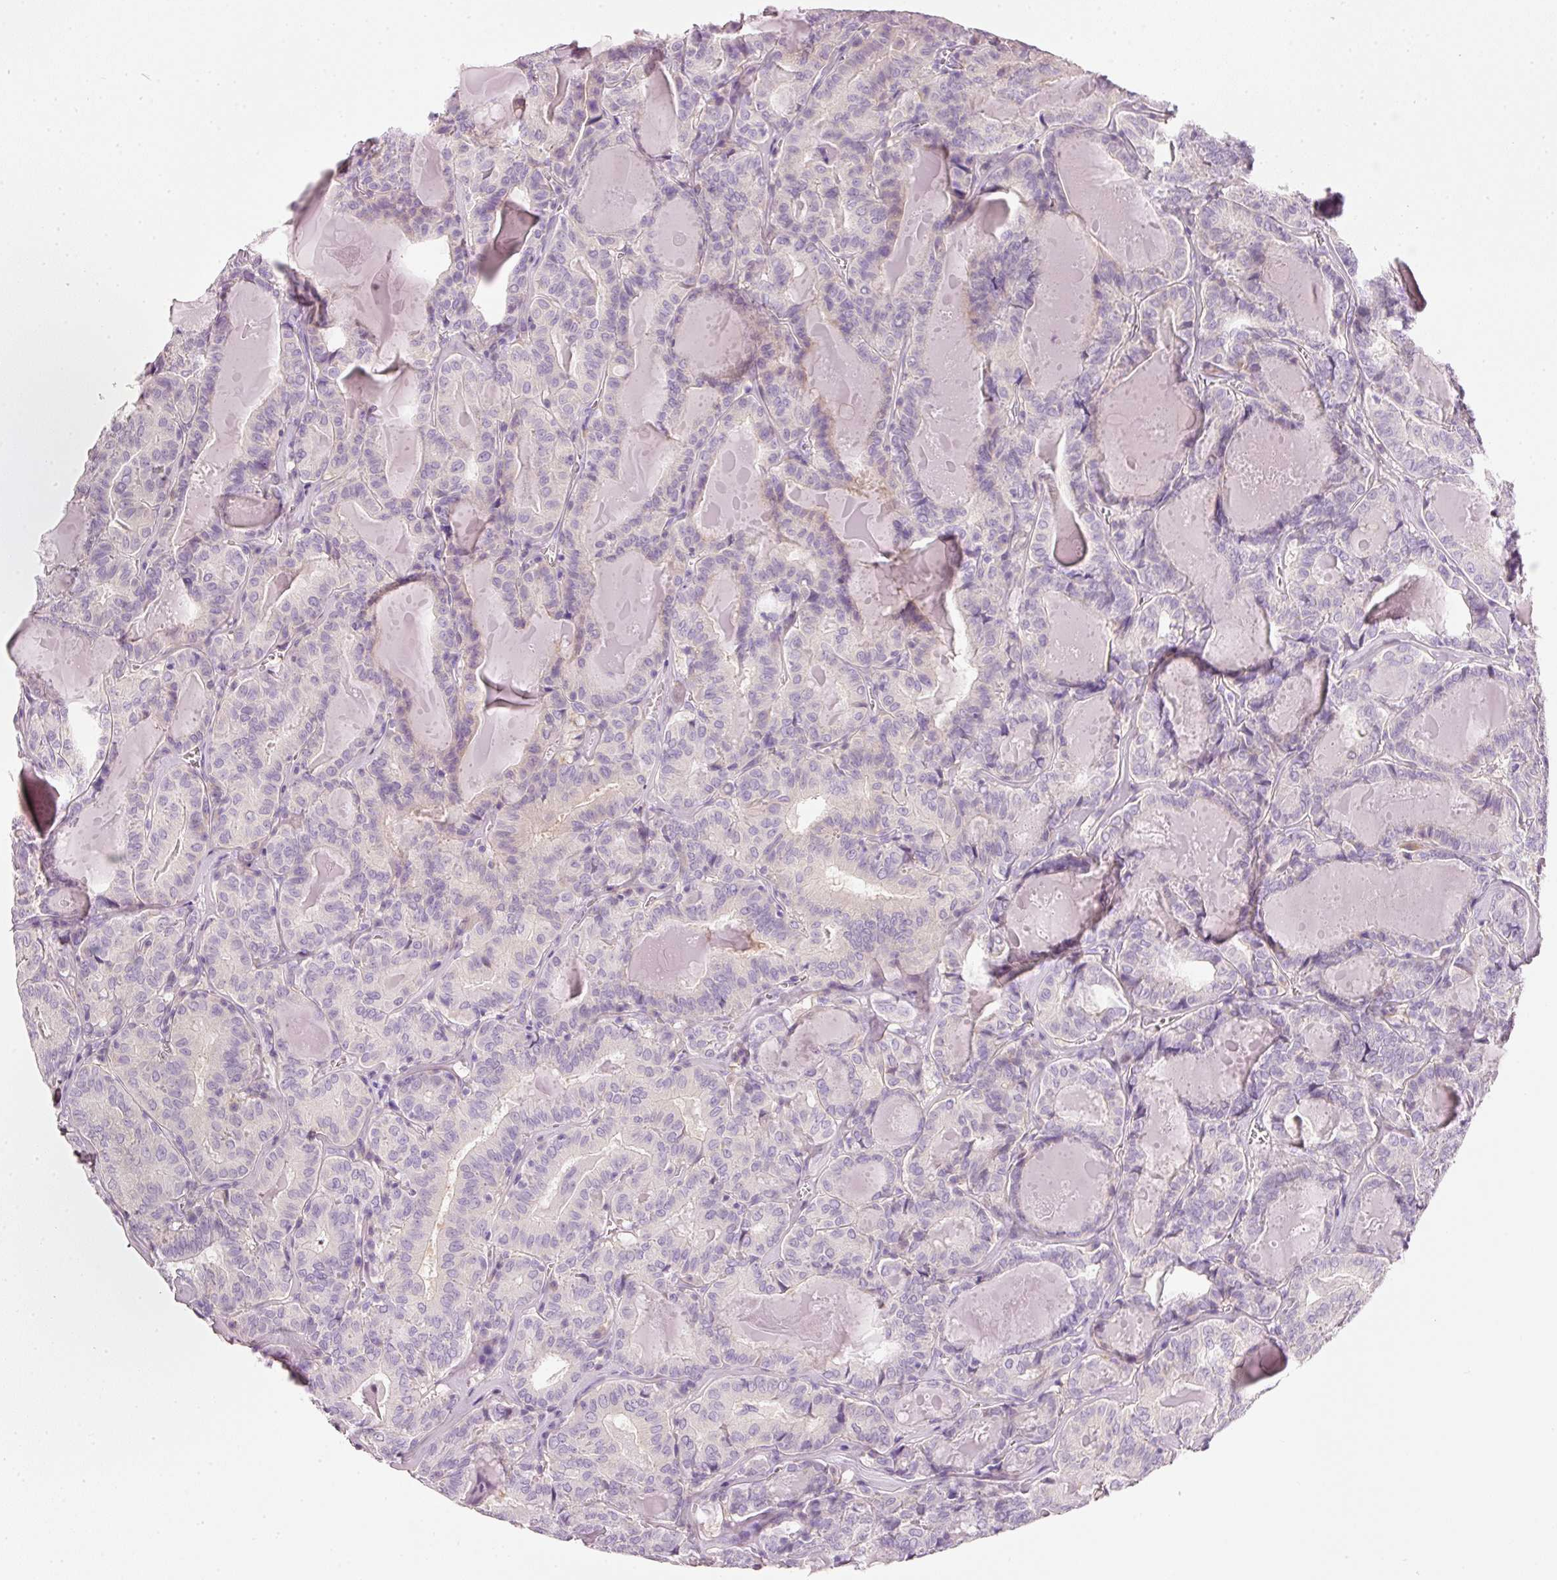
{"staining": {"intensity": "negative", "quantity": "none", "location": "none"}, "tissue": "thyroid cancer", "cell_type": "Tumor cells", "image_type": "cancer", "snomed": [{"axis": "morphology", "description": "Papillary adenocarcinoma, NOS"}, {"axis": "topography", "description": "Thyroid gland"}], "caption": "This is a photomicrograph of IHC staining of thyroid cancer (papillary adenocarcinoma), which shows no staining in tumor cells.", "gene": "PDXDC1", "patient": {"sex": "female", "age": 72}}